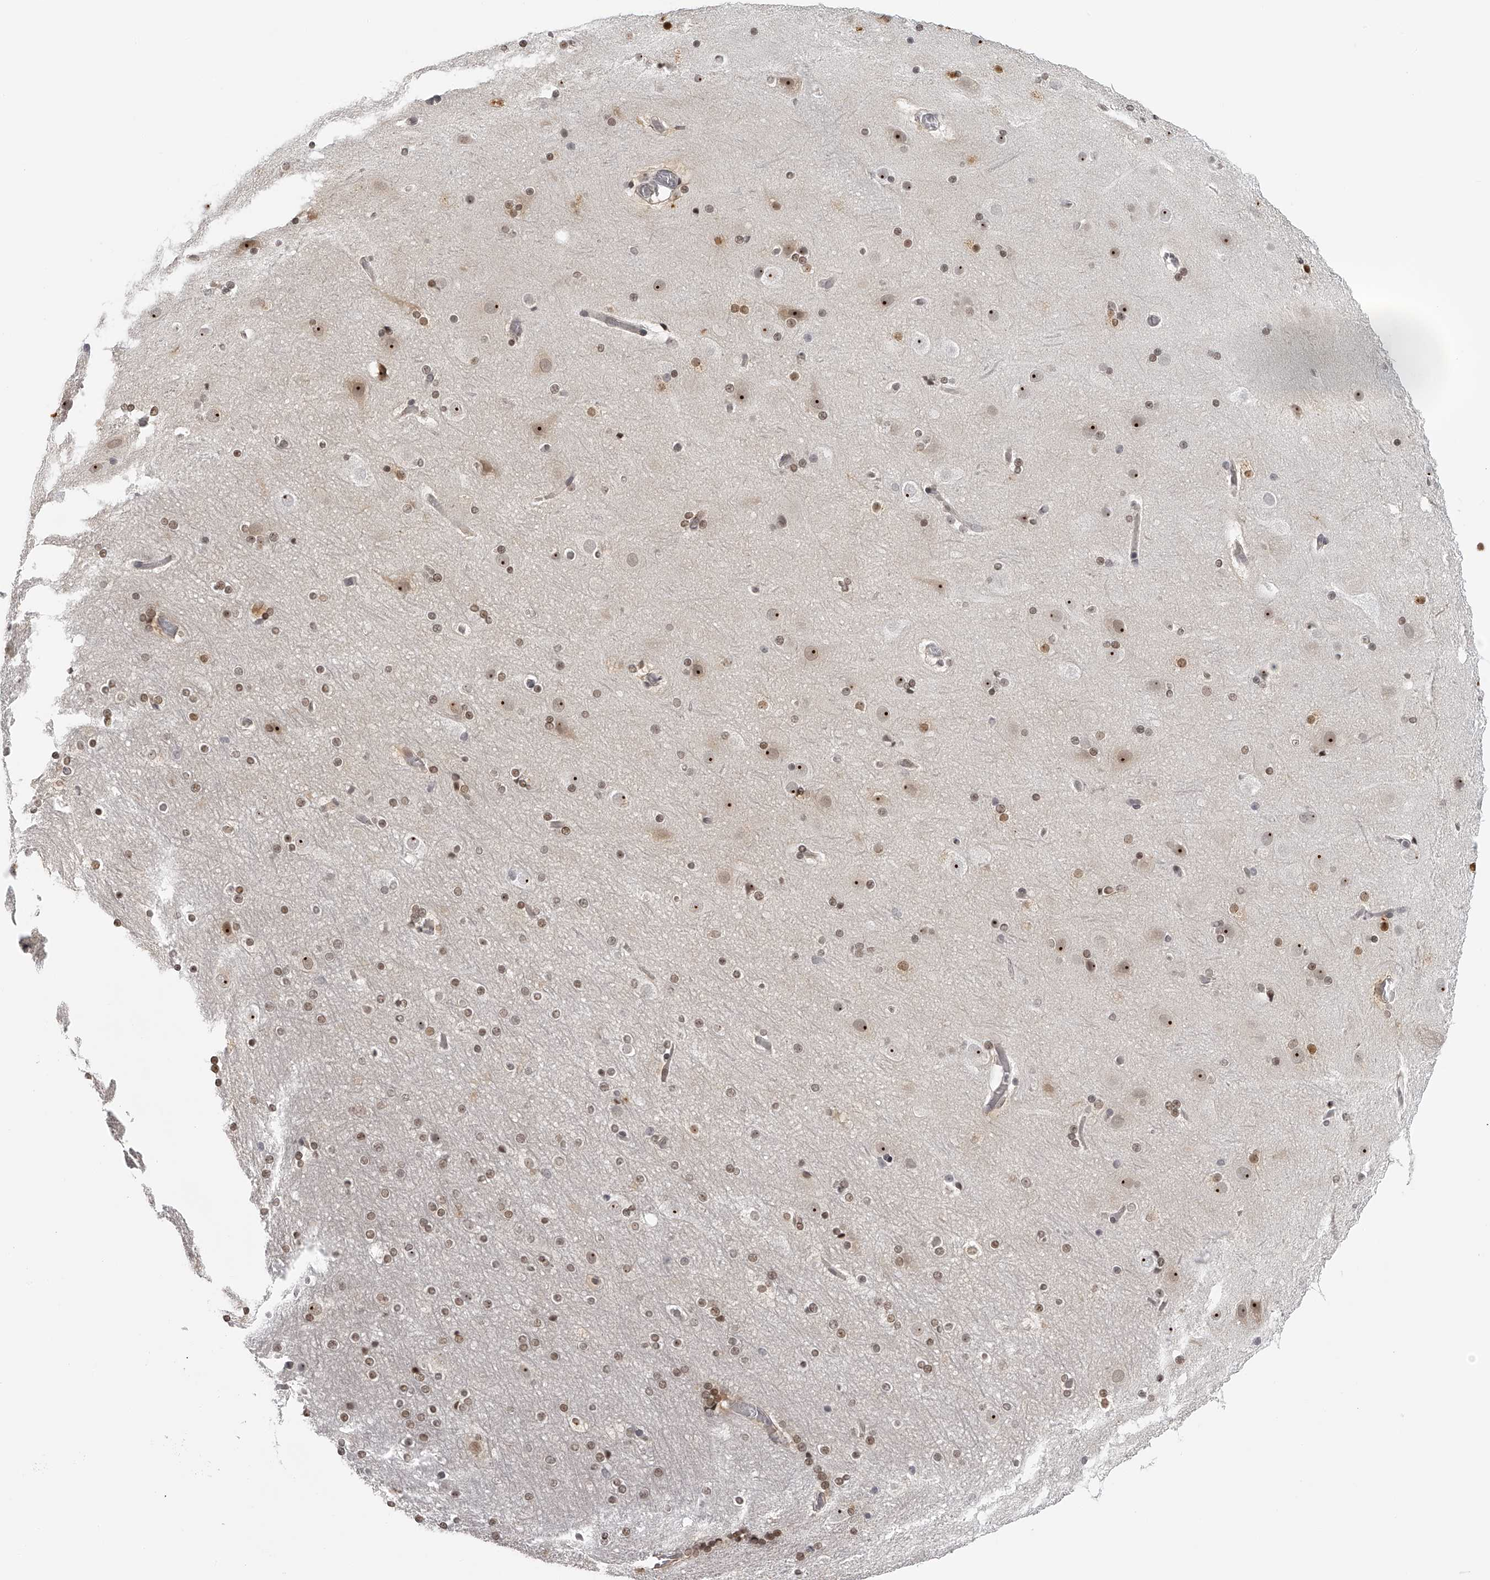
{"staining": {"intensity": "negative", "quantity": "none", "location": "none"}, "tissue": "cerebral cortex", "cell_type": "Endothelial cells", "image_type": "normal", "snomed": [{"axis": "morphology", "description": "Normal tissue, NOS"}, {"axis": "topography", "description": "Cerebral cortex"}], "caption": "Photomicrograph shows no protein positivity in endothelial cells of benign cerebral cortex.", "gene": "RNF220", "patient": {"sex": "male", "age": 57}}